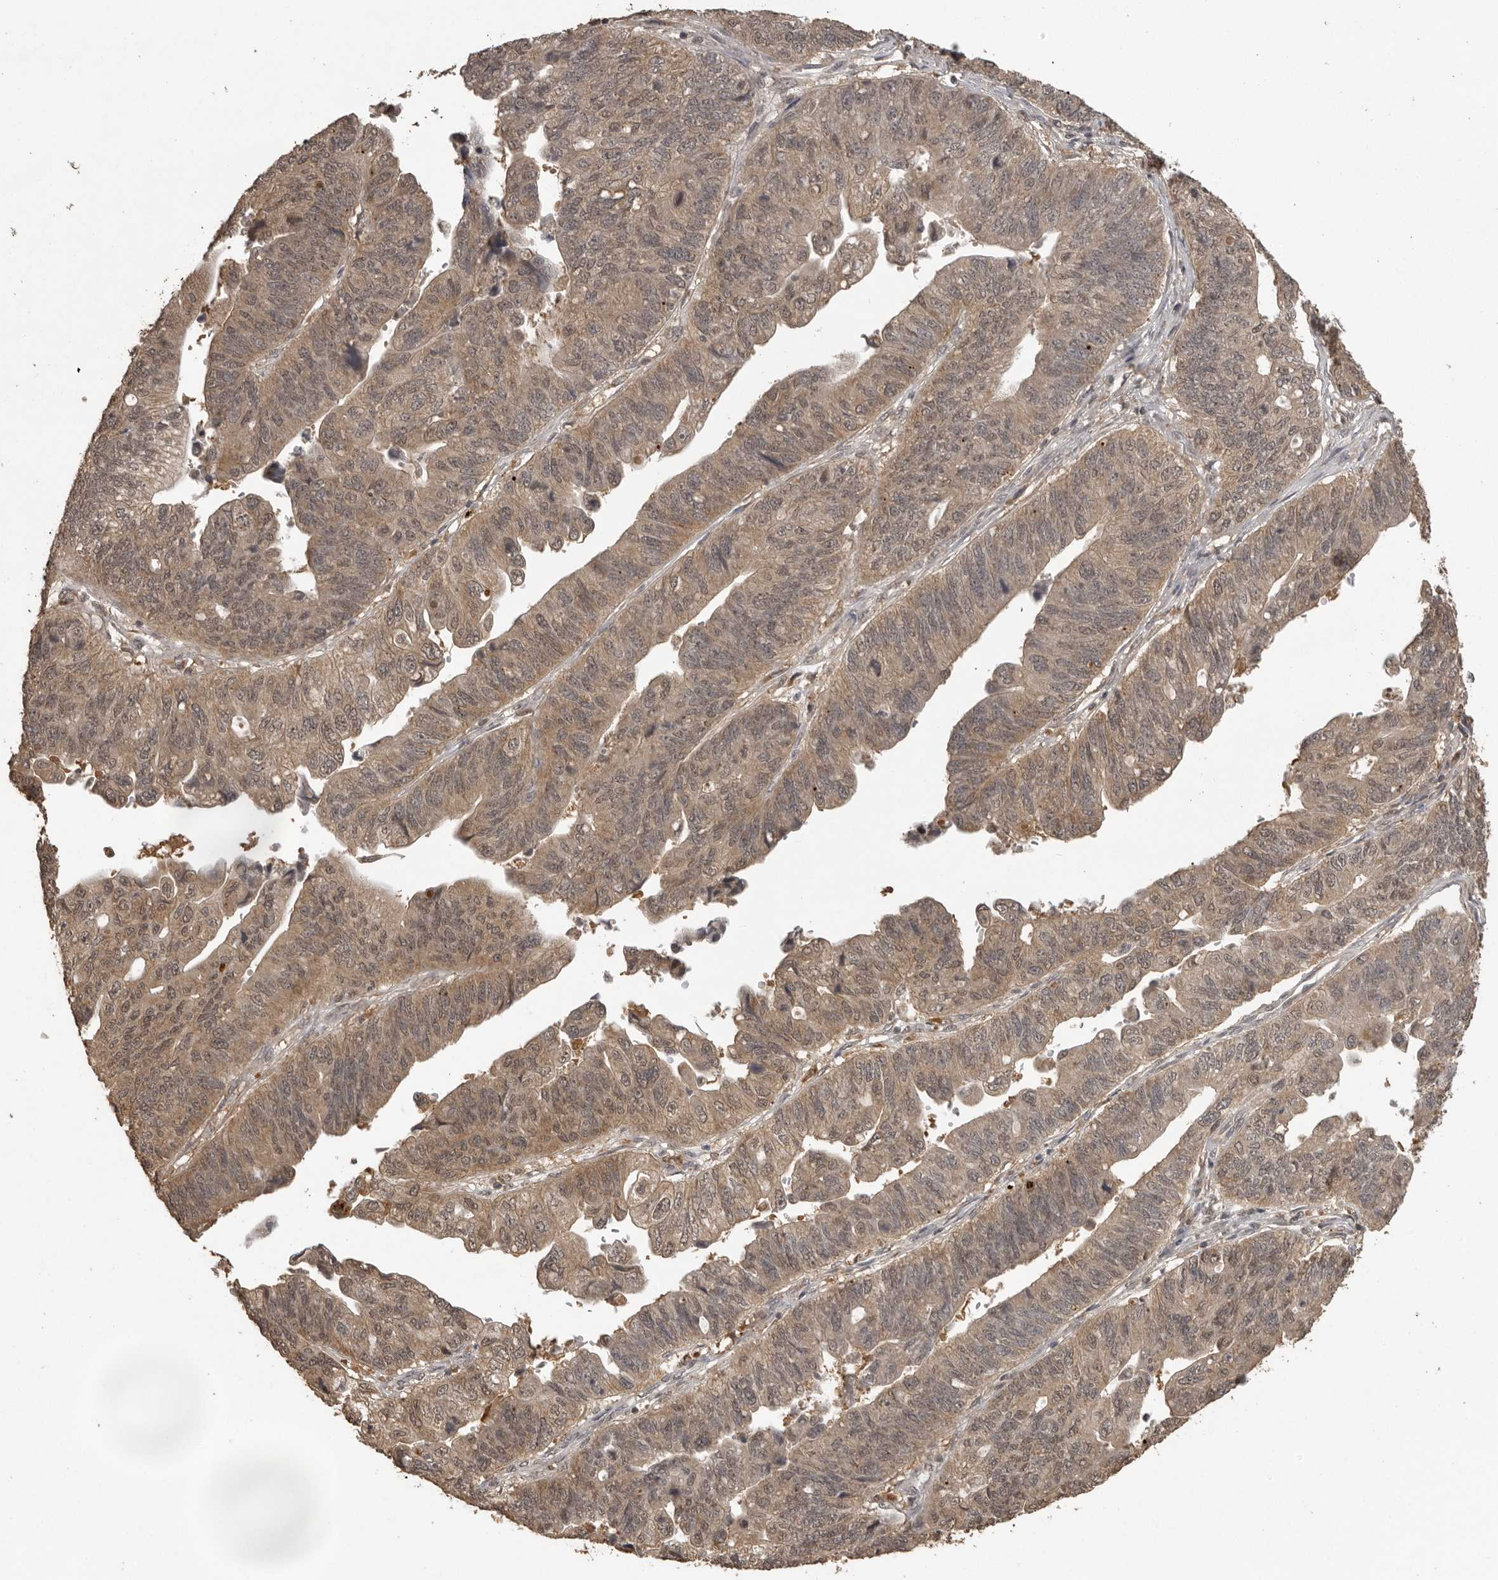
{"staining": {"intensity": "moderate", "quantity": ">75%", "location": "cytoplasmic/membranous"}, "tissue": "stomach cancer", "cell_type": "Tumor cells", "image_type": "cancer", "snomed": [{"axis": "morphology", "description": "Adenocarcinoma, NOS"}, {"axis": "topography", "description": "Stomach"}], "caption": "A photomicrograph of stomach cancer (adenocarcinoma) stained for a protein demonstrates moderate cytoplasmic/membranous brown staining in tumor cells. The protein is shown in brown color, while the nuclei are stained blue.", "gene": "CTF1", "patient": {"sex": "male", "age": 59}}